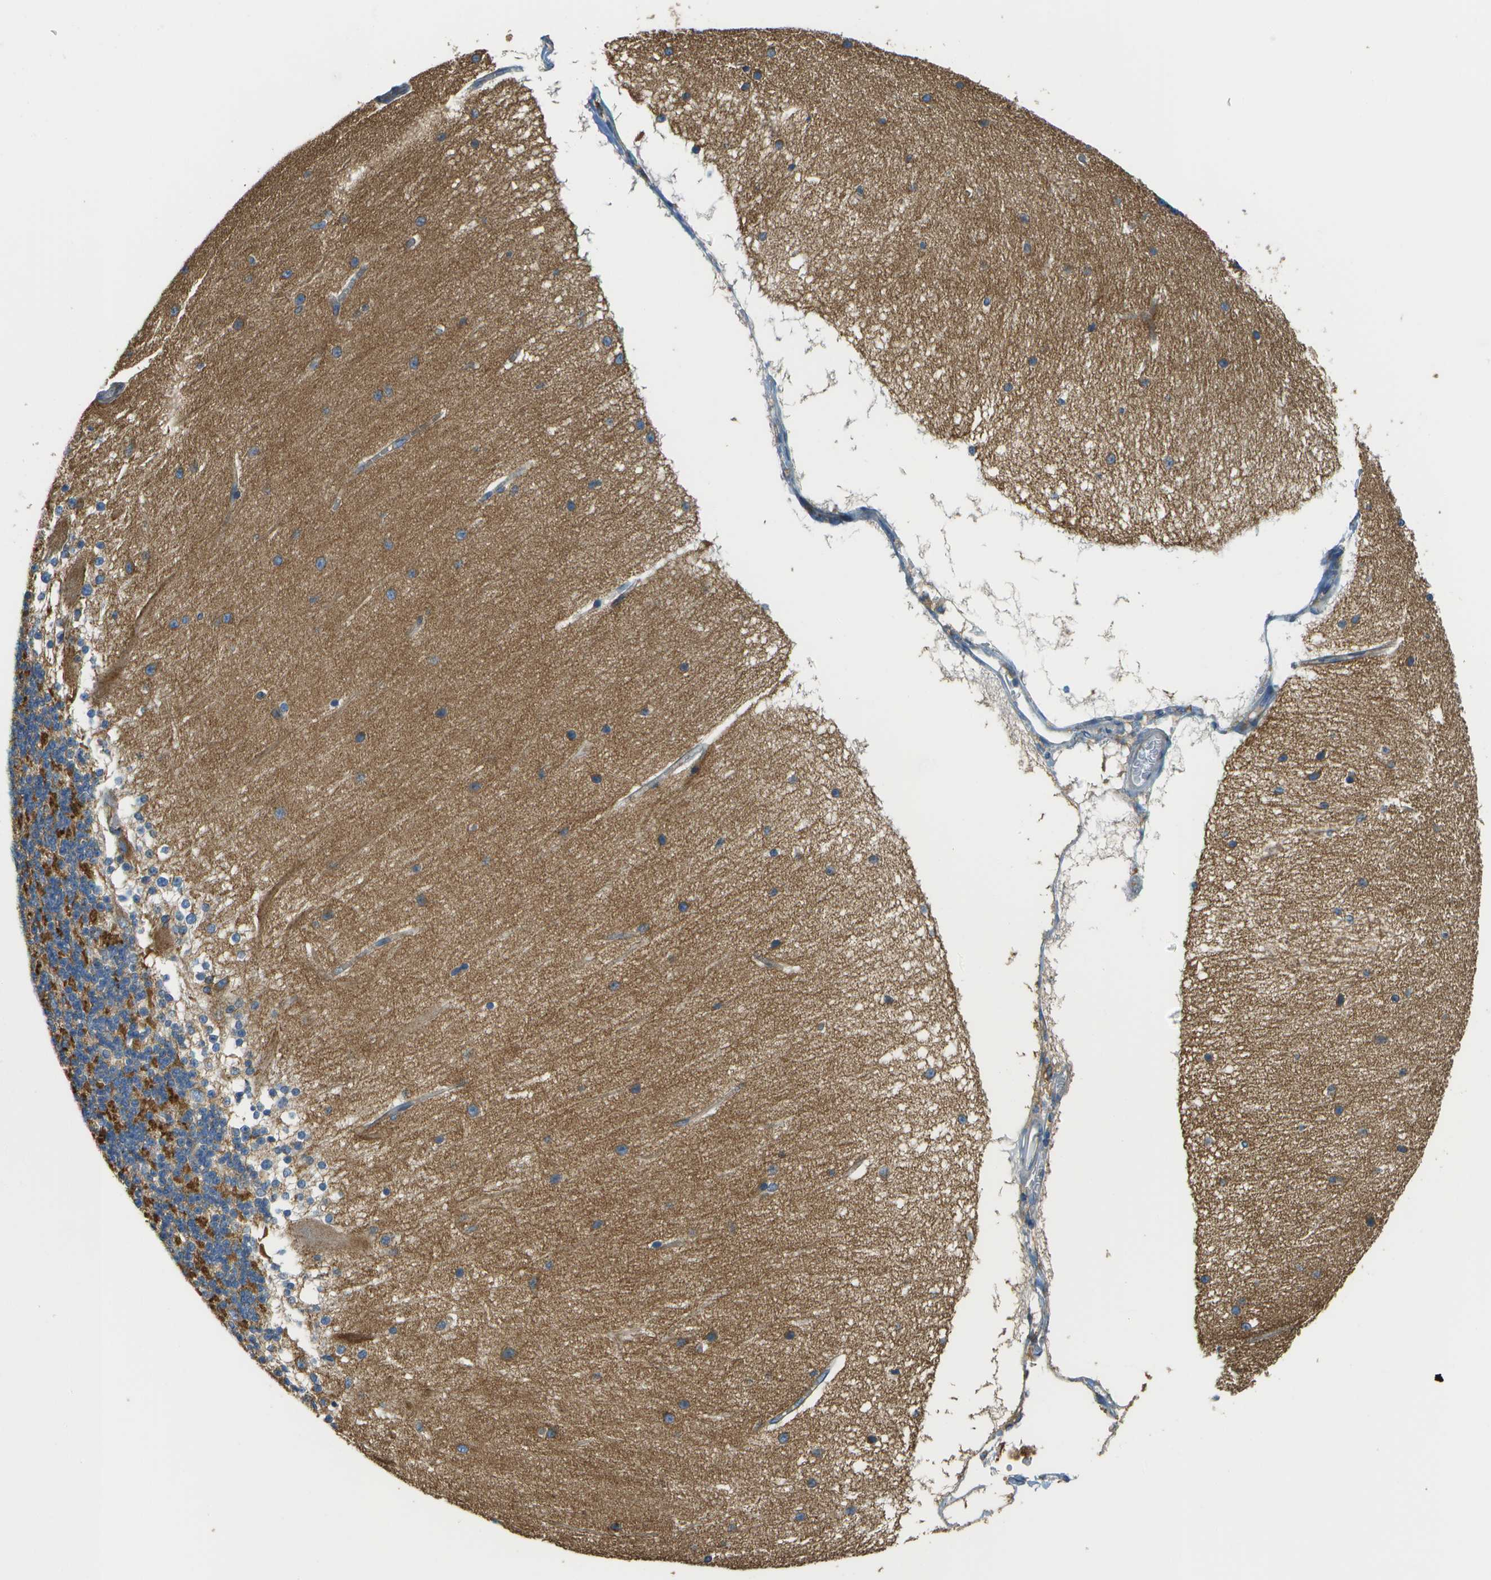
{"staining": {"intensity": "strong", "quantity": "25%-75%", "location": "cytoplasmic/membranous"}, "tissue": "cerebellum", "cell_type": "Cells in granular layer", "image_type": "normal", "snomed": [{"axis": "morphology", "description": "Normal tissue, NOS"}, {"axis": "topography", "description": "Cerebellum"}], "caption": "Strong cytoplasmic/membranous protein positivity is seen in approximately 25%-75% of cells in granular layer in cerebellum.", "gene": "CLTC", "patient": {"sex": "female", "age": 54}}